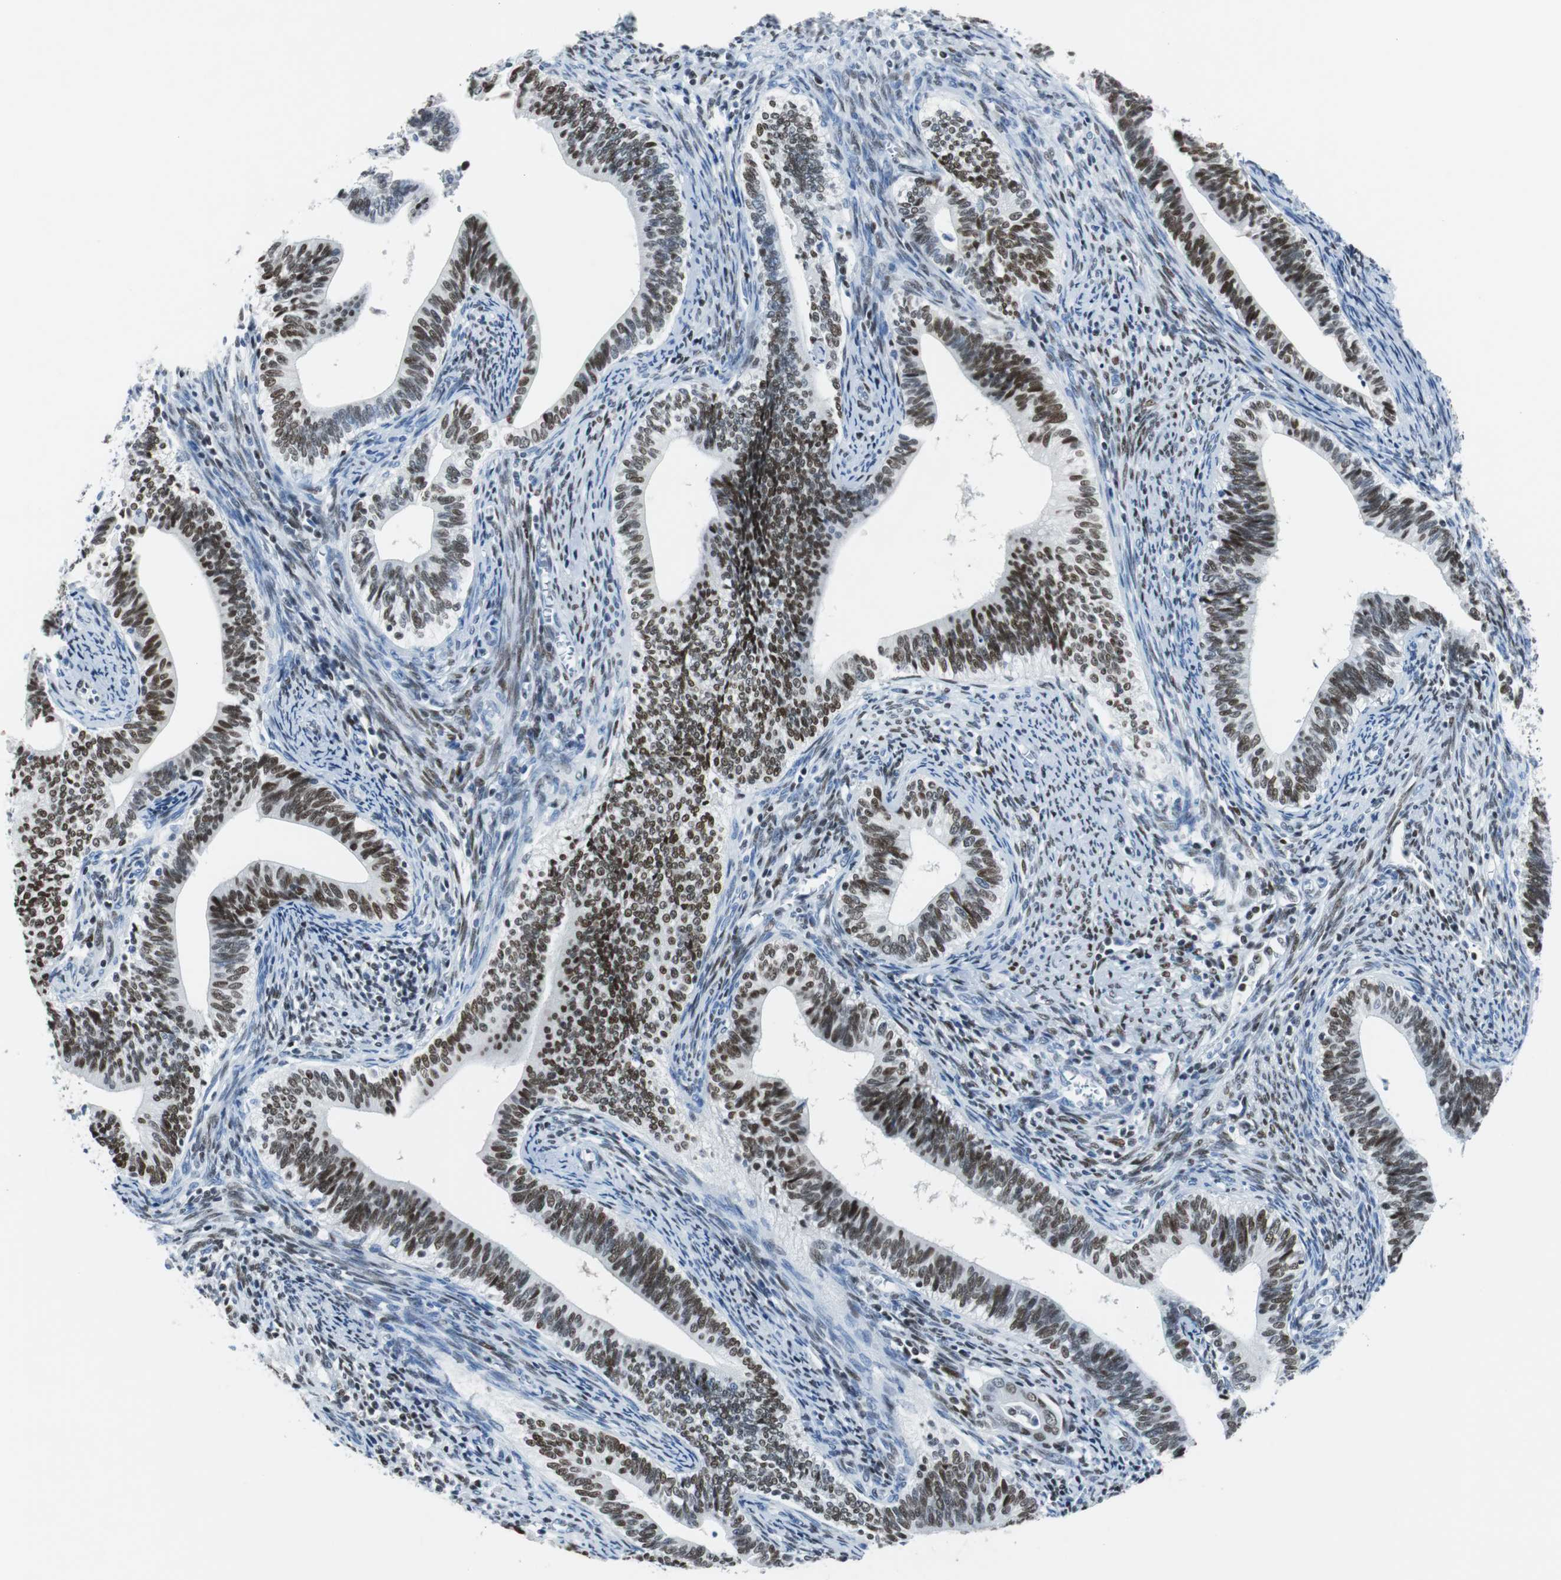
{"staining": {"intensity": "moderate", "quantity": ">75%", "location": "nuclear"}, "tissue": "cervical cancer", "cell_type": "Tumor cells", "image_type": "cancer", "snomed": [{"axis": "morphology", "description": "Adenocarcinoma, NOS"}, {"axis": "topography", "description": "Cervix"}], "caption": "Approximately >75% of tumor cells in adenocarcinoma (cervical) exhibit moderate nuclear protein expression as visualized by brown immunohistochemical staining.", "gene": "JUN", "patient": {"sex": "female", "age": 44}}